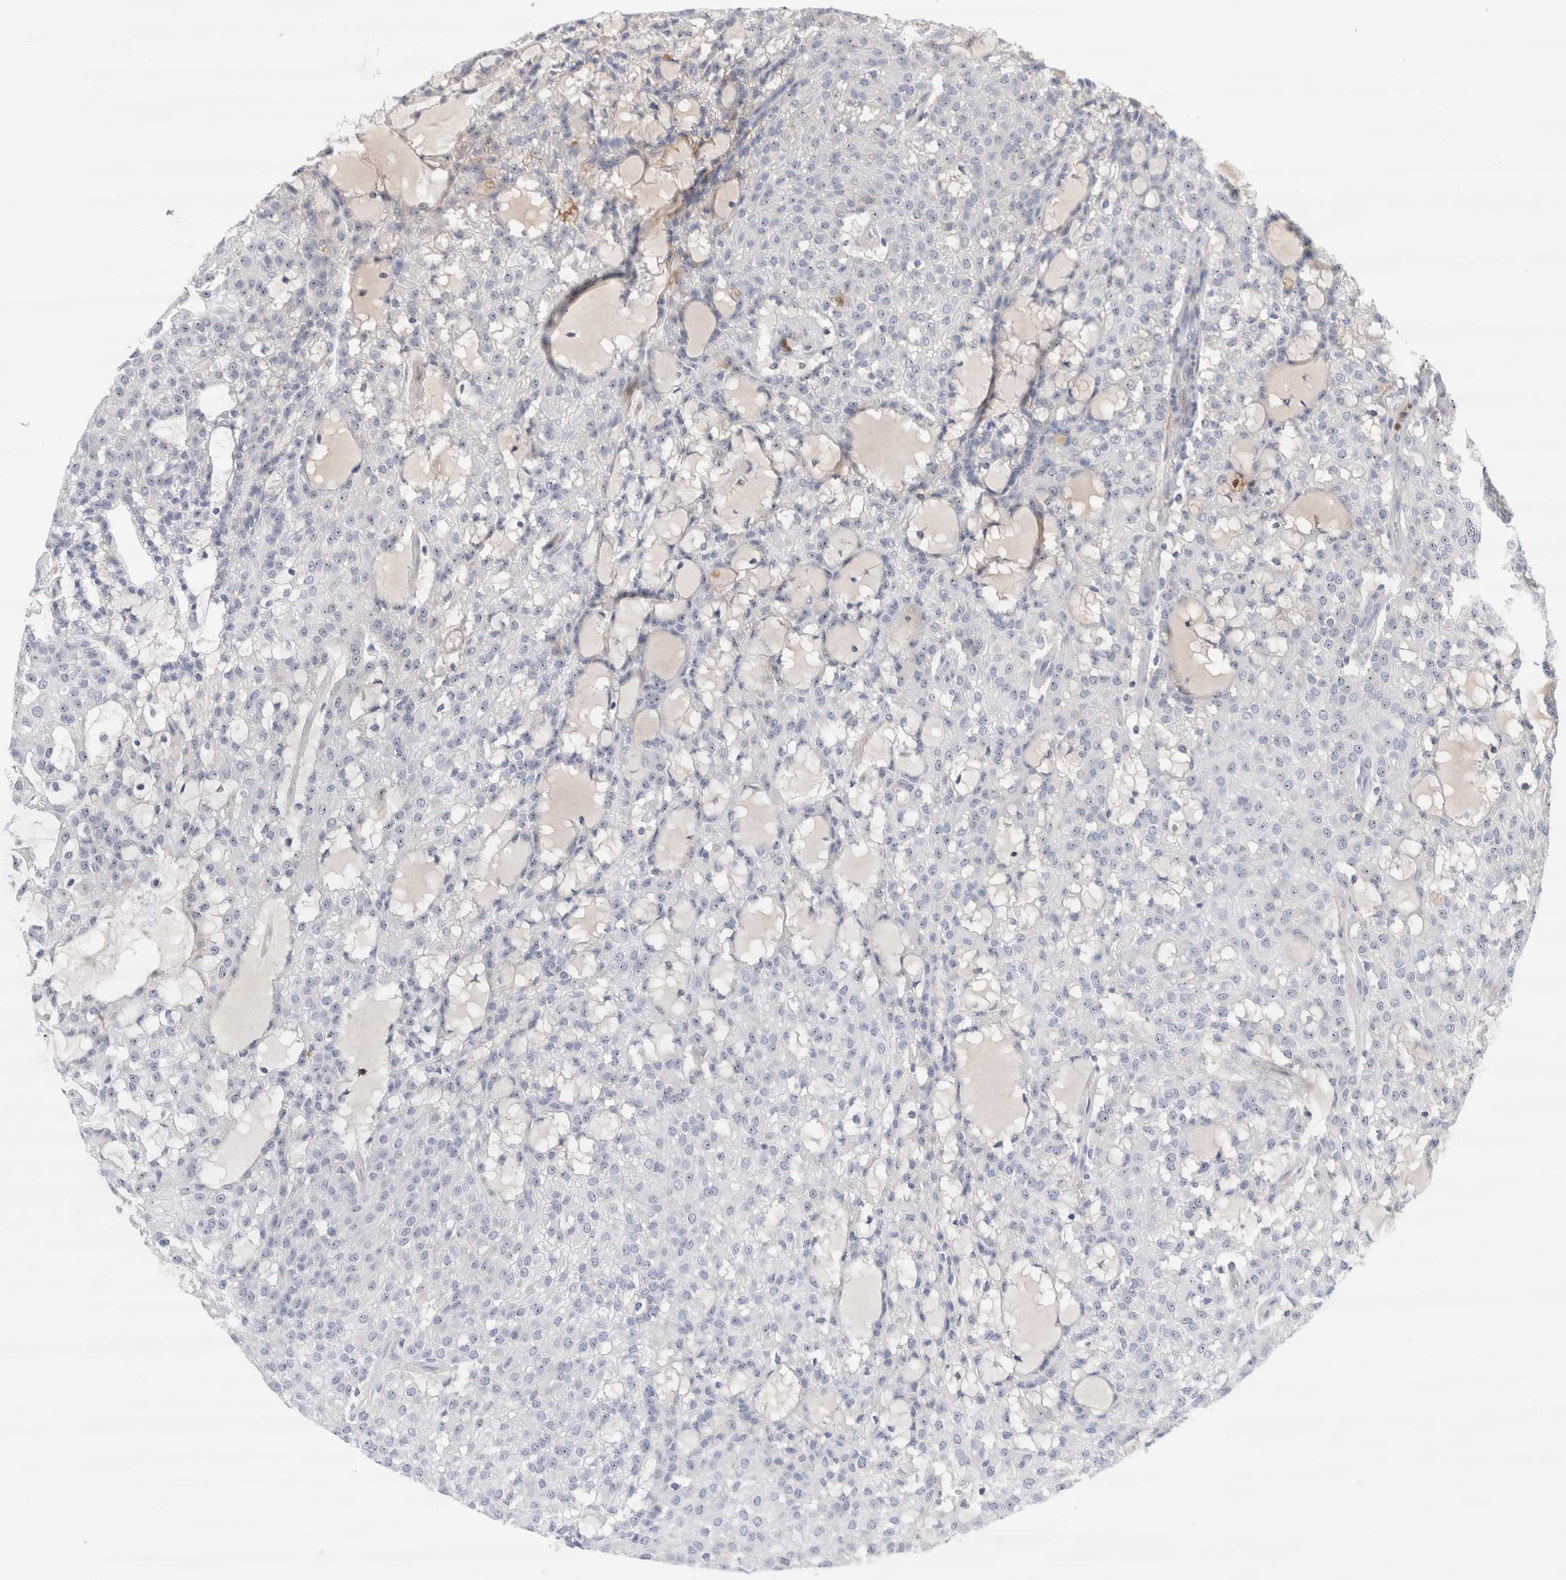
{"staining": {"intensity": "negative", "quantity": "none", "location": "none"}, "tissue": "renal cancer", "cell_type": "Tumor cells", "image_type": "cancer", "snomed": [{"axis": "morphology", "description": "Adenocarcinoma, NOS"}, {"axis": "topography", "description": "Kidney"}], "caption": "Immunohistochemistry micrograph of neoplastic tissue: human adenocarcinoma (renal) stained with DAB displays no significant protein positivity in tumor cells.", "gene": "ECHDC2", "patient": {"sex": "male", "age": 63}}